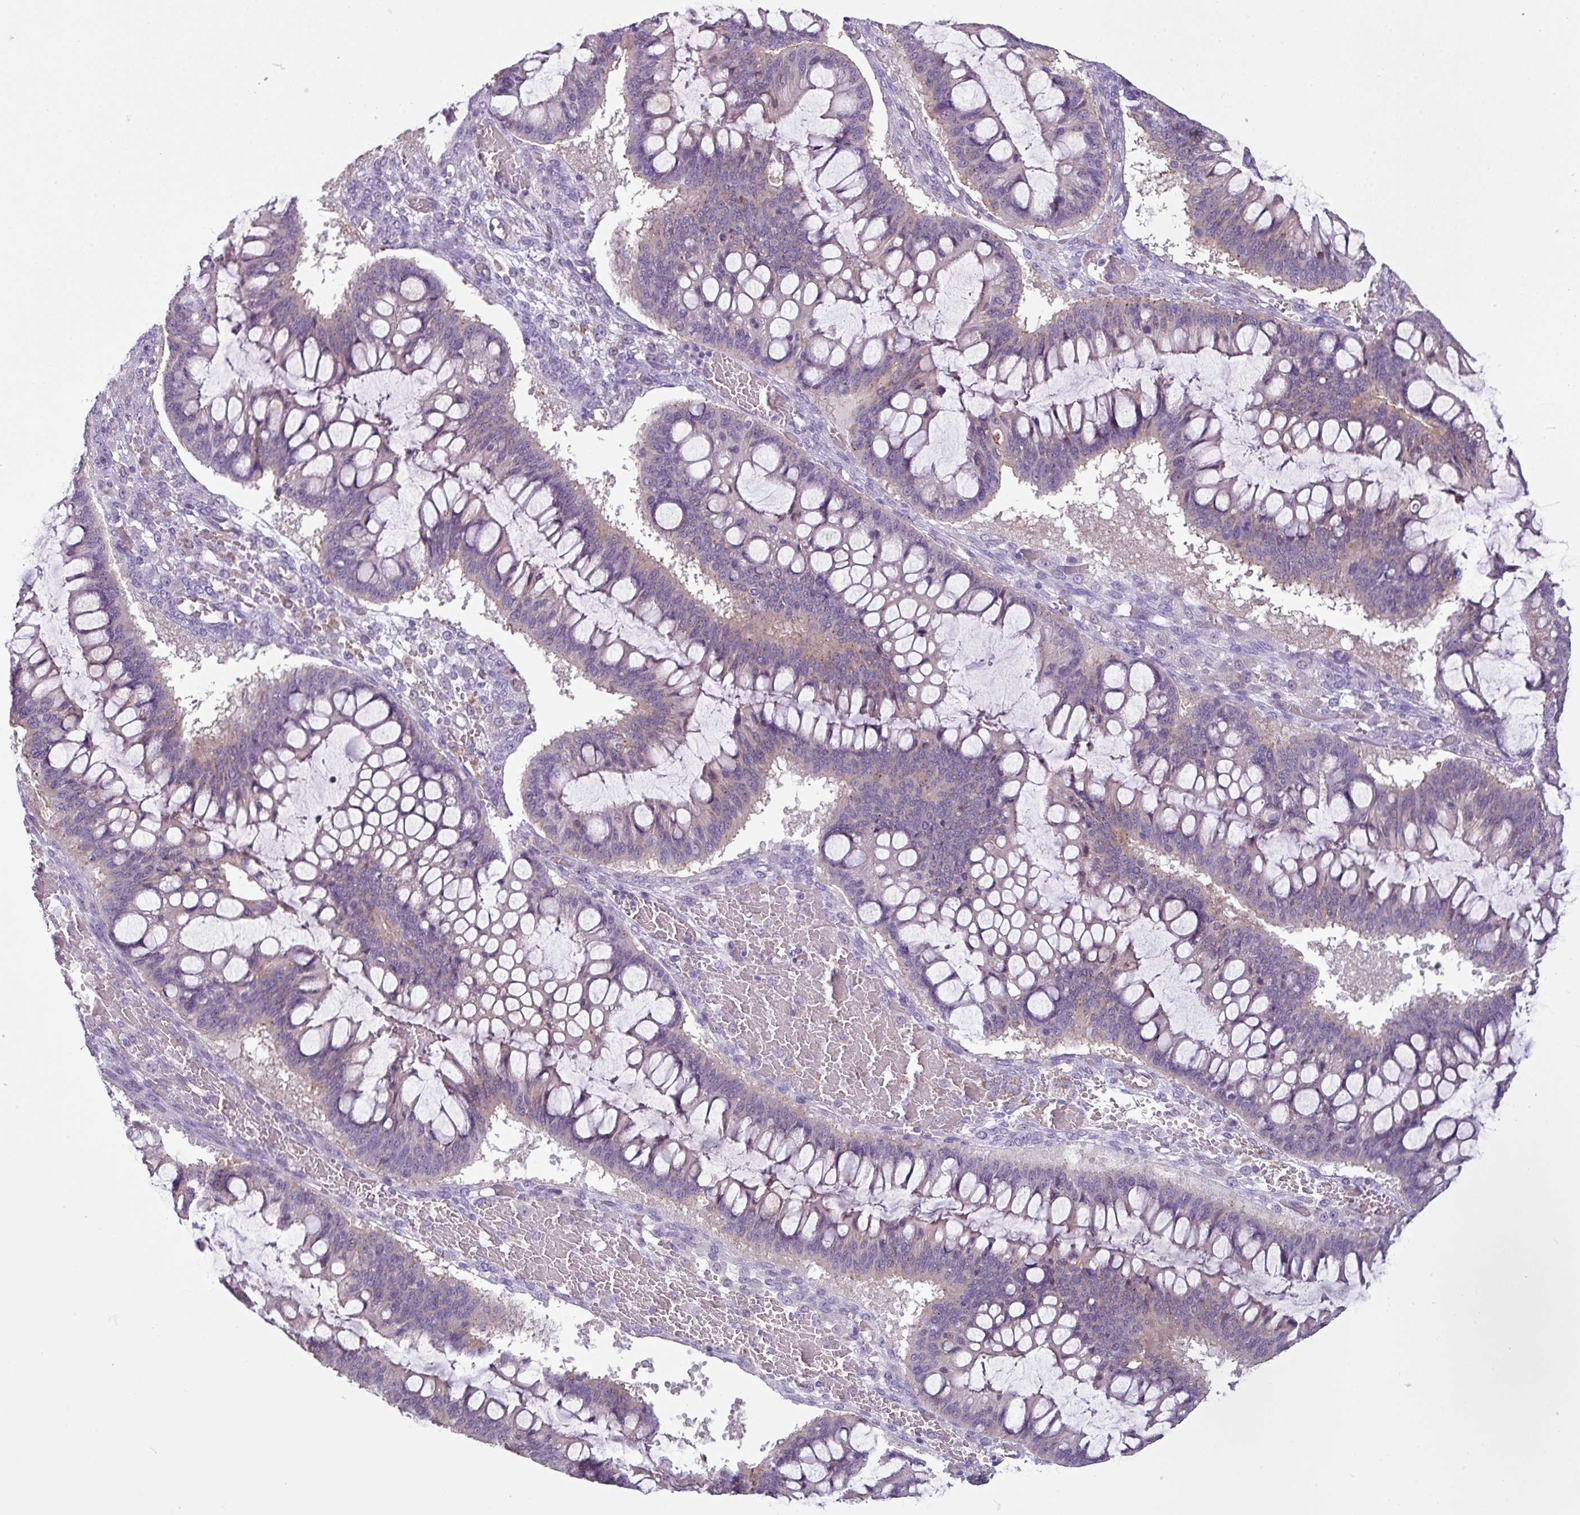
{"staining": {"intensity": "weak", "quantity": "25%-75%", "location": "cytoplasmic/membranous"}, "tissue": "ovarian cancer", "cell_type": "Tumor cells", "image_type": "cancer", "snomed": [{"axis": "morphology", "description": "Cystadenocarcinoma, mucinous, NOS"}, {"axis": "topography", "description": "Ovary"}], "caption": "DAB immunohistochemical staining of ovarian mucinous cystadenocarcinoma reveals weak cytoplasmic/membranous protein staining in about 25%-75% of tumor cells.", "gene": "TMEM178B", "patient": {"sex": "female", "age": 73}}